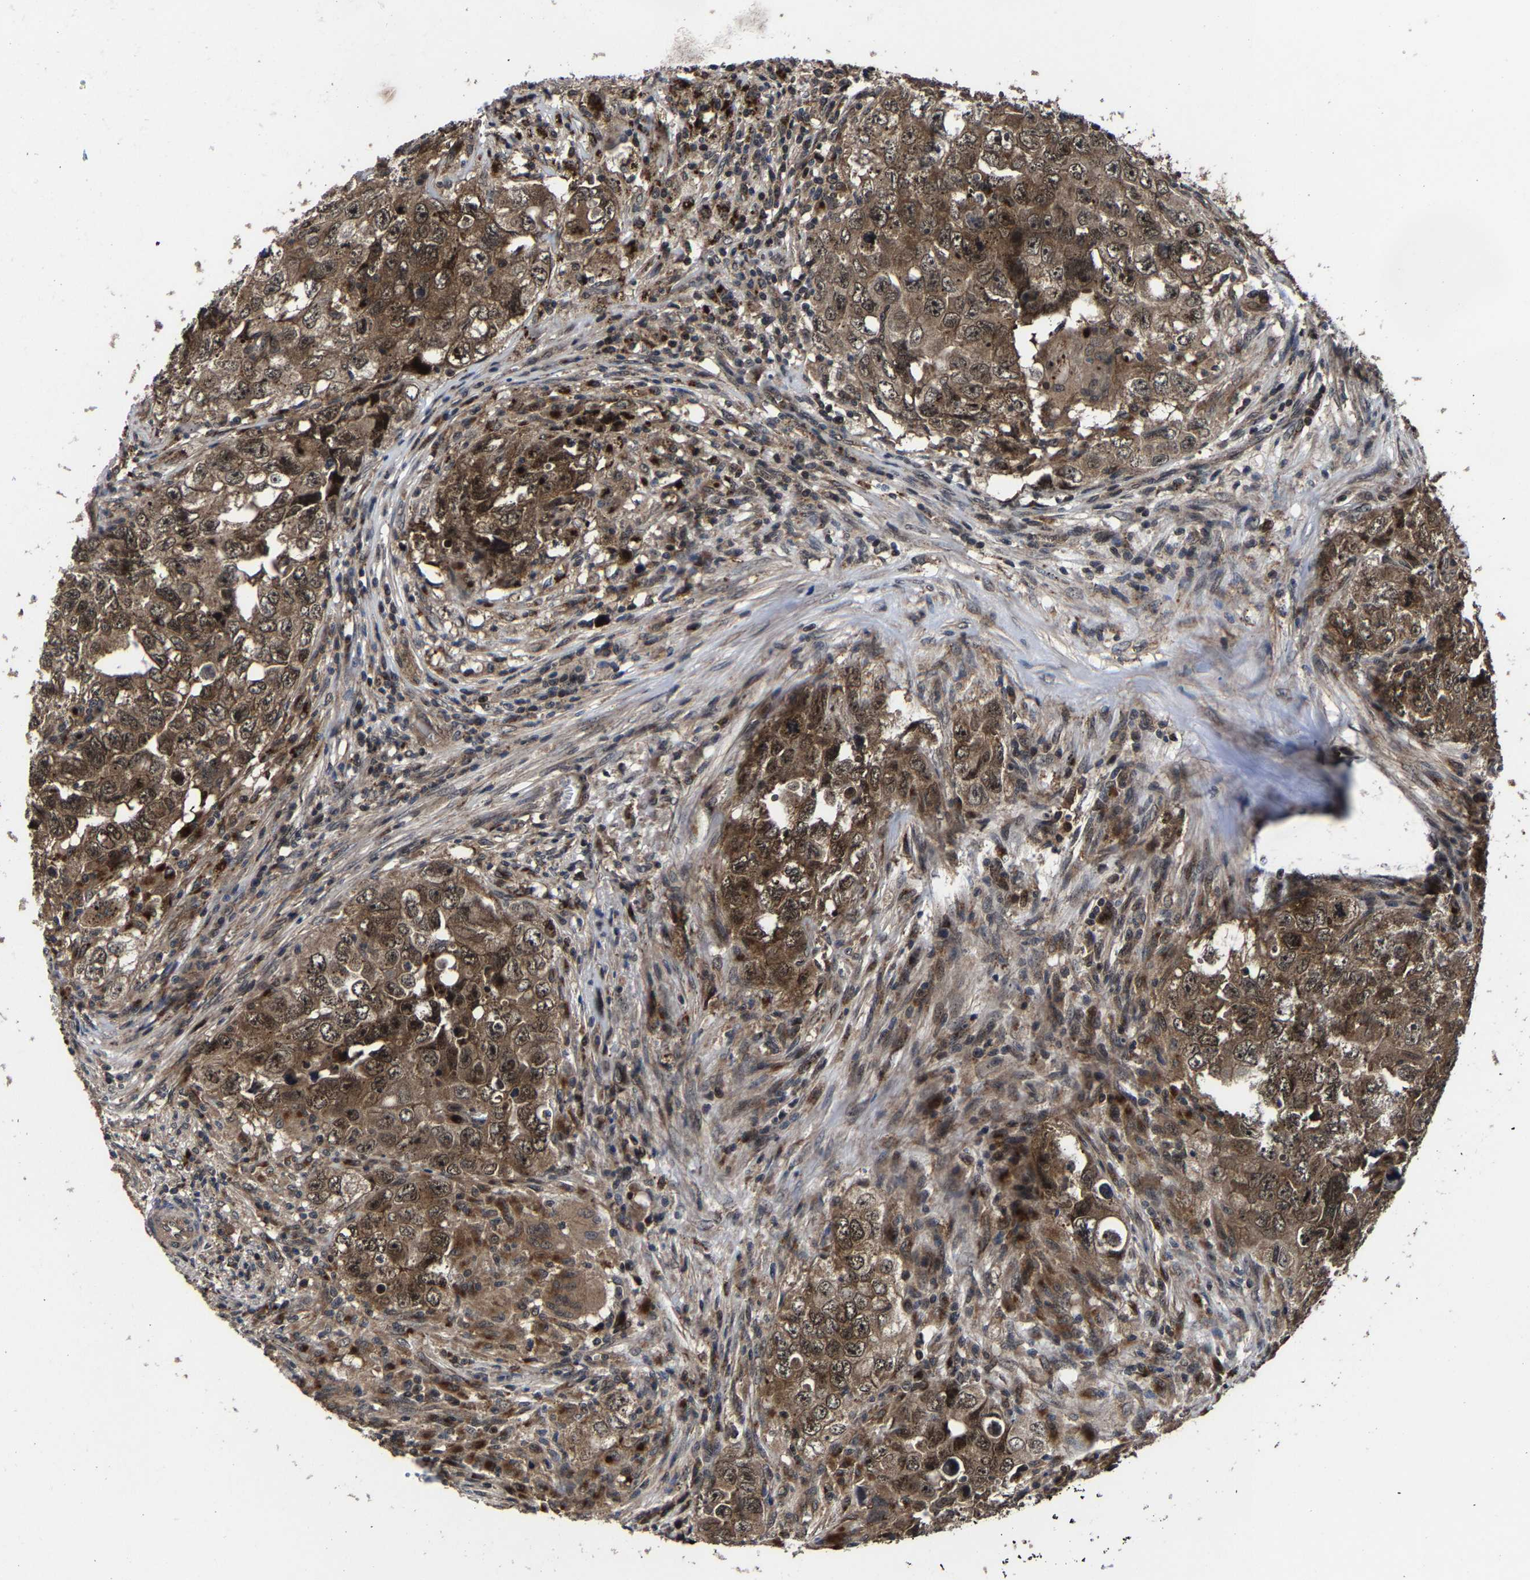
{"staining": {"intensity": "strong", "quantity": ">75%", "location": "cytoplasmic/membranous,nuclear"}, "tissue": "testis cancer", "cell_type": "Tumor cells", "image_type": "cancer", "snomed": [{"axis": "morphology", "description": "Seminoma, NOS"}, {"axis": "morphology", "description": "Carcinoma, Embryonal, NOS"}, {"axis": "topography", "description": "Testis"}], "caption": "High-power microscopy captured an immunohistochemistry (IHC) micrograph of testis cancer (seminoma), revealing strong cytoplasmic/membranous and nuclear positivity in about >75% of tumor cells.", "gene": "ZCCHC7", "patient": {"sex": "male", "age": 43}}